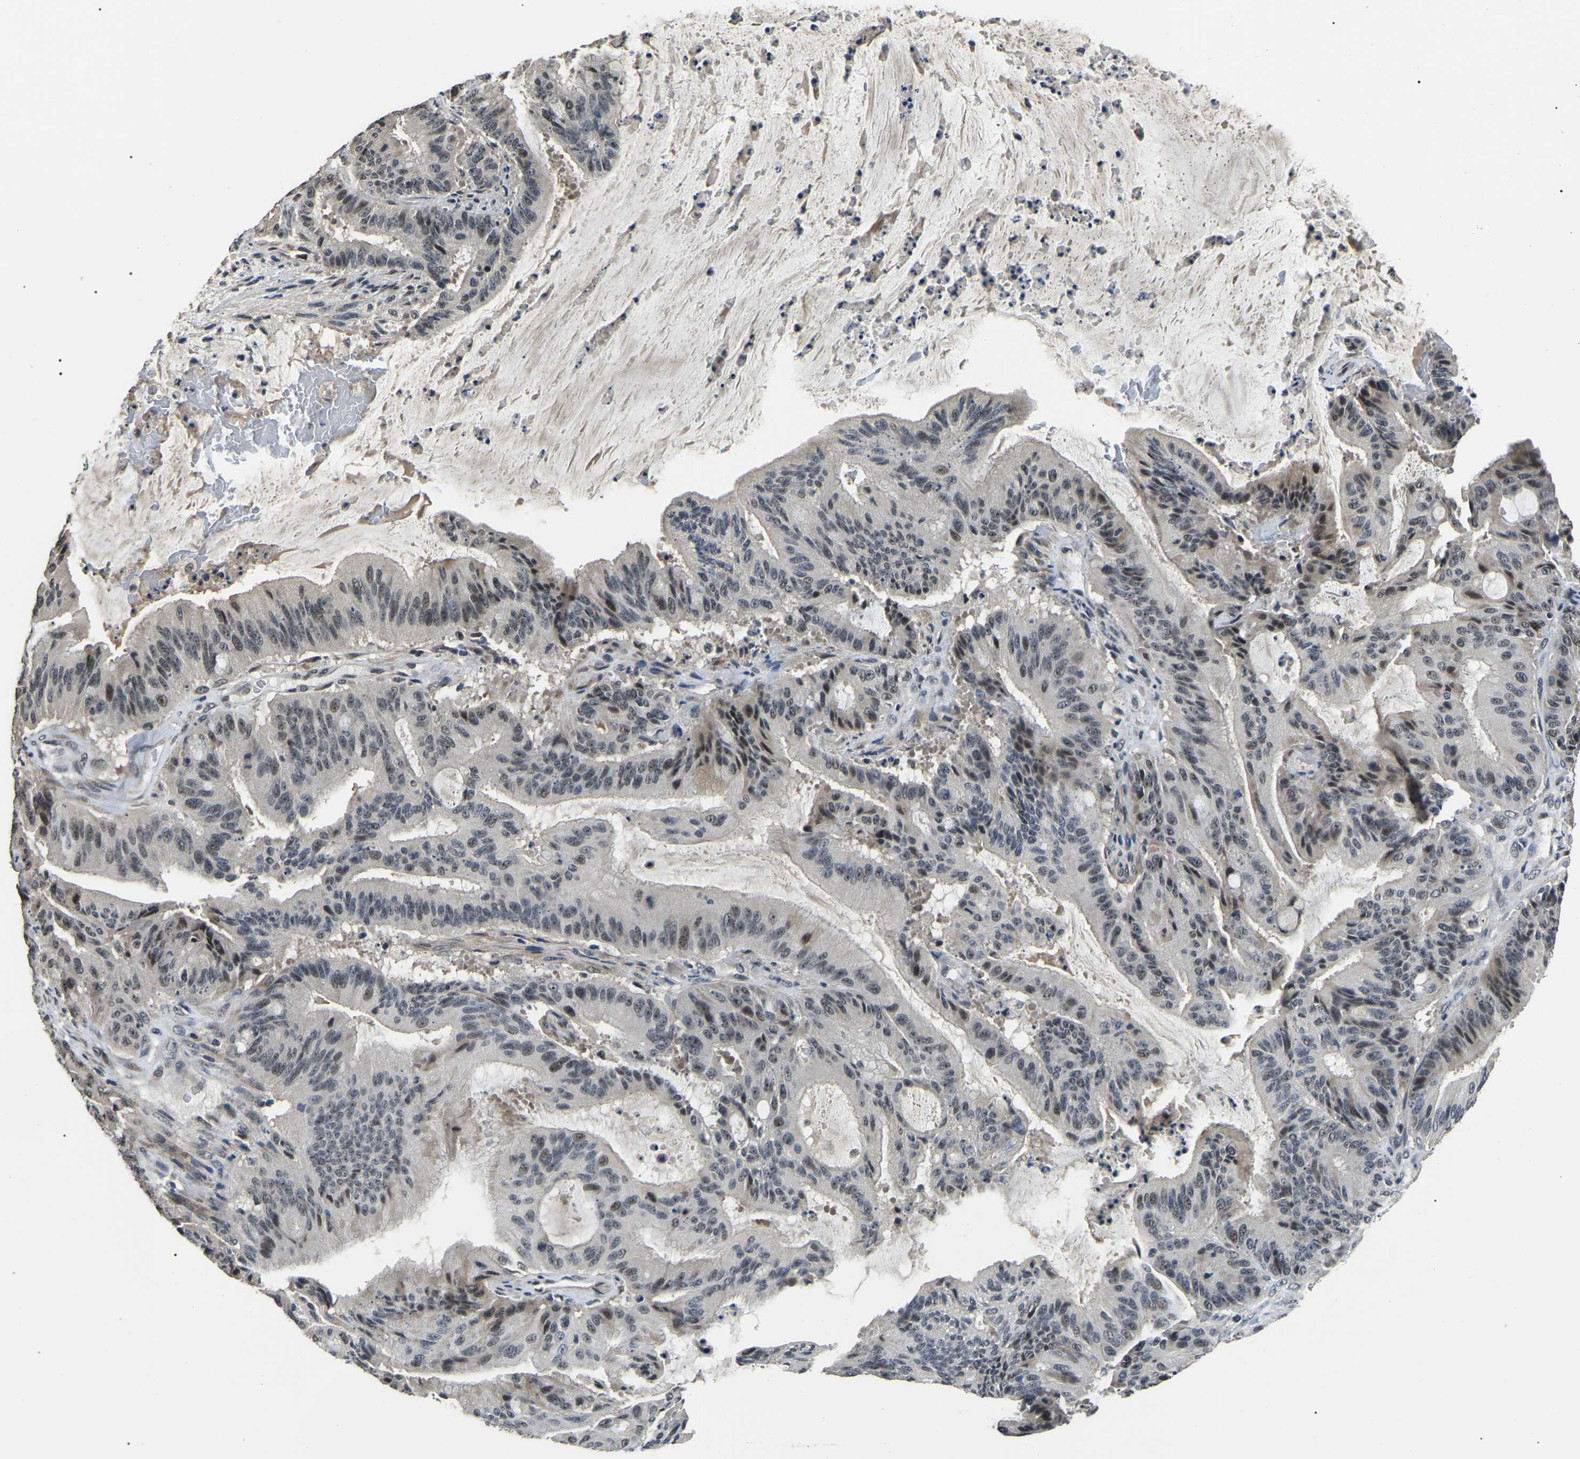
{"staining": {"intensity": "moderate", "quantity": "<25%", "location": "nuclear"}, "tissue": "liver cancer", "cell_type": "Tumor cells", "image_type": "cancer", "snomed": [{"axis": "morphology", "description": "Normal tissue, NOS"}, {"axis": "morphology", "description": "Cholangiocarcinoma"}, {"axis": "topography", "description": "Liver"}, {"axis": "topography", "description": "Peripheral nerve tissue"}], "caption": "The histopathology image shows a brown stain indicating the presence of a protein in the nuclear of tumor cells in liver cancer.", "gene": "PPM1E", "patient": {"sex": "female", "age": 73}}